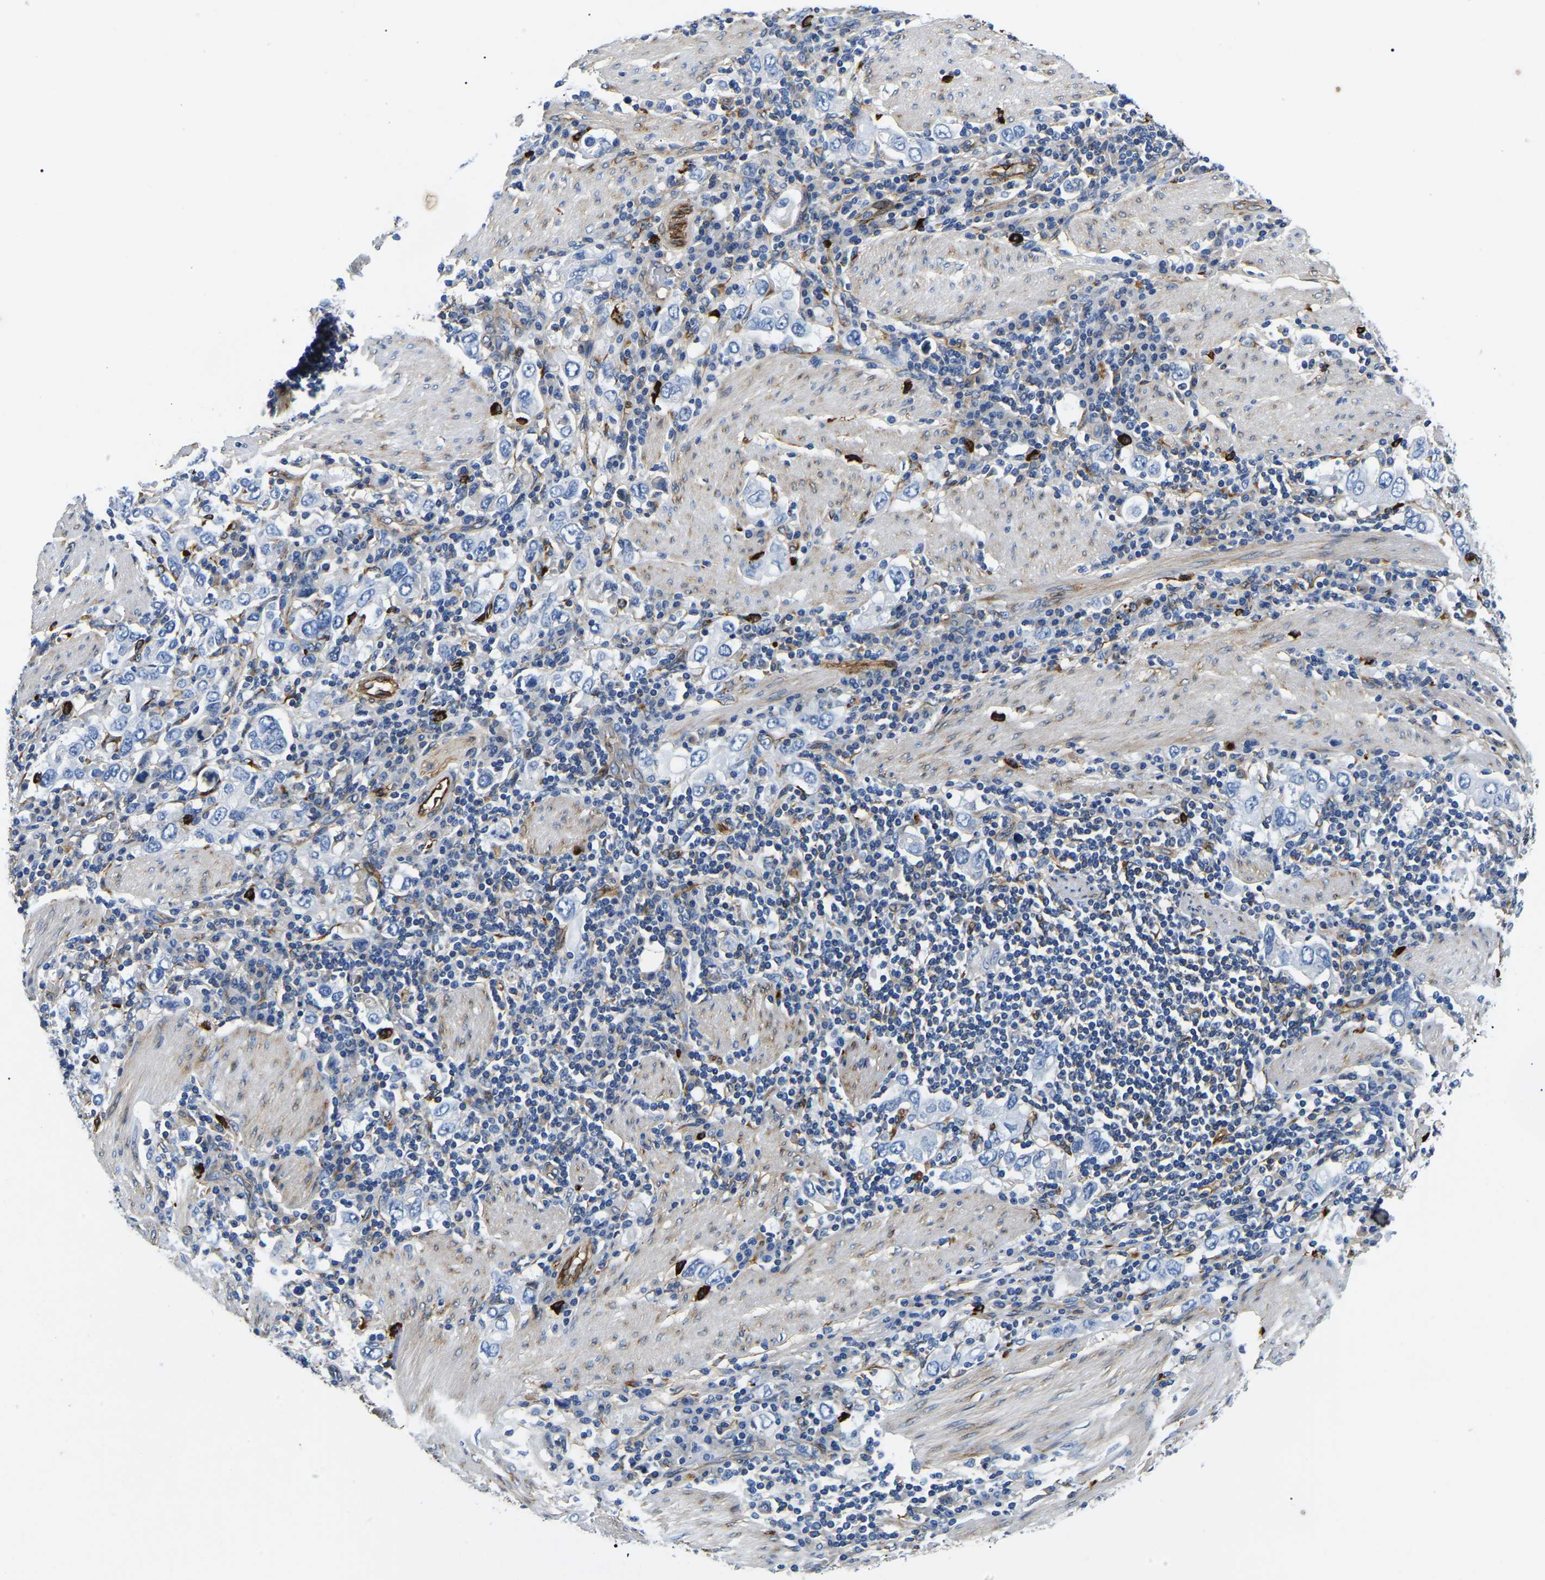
{"staining": {"intensity": "negative", "quantity": "none", "location": "none"}, "tissue": "stomach cancer", "cell_type": "Tumor cells", "image_type": "cancer", "snomed": [{"axis": "morphology", "description": "Adenocarcinoma, NOS"}, {"axis": "topography", "description": "Stomach, upper"}], "caption": "The image exhibits no staining of tumor cells in stomach adenocarcinoma. (DAB (3,3'-diaminobenzidine) IHC with hematoxylin counter stain).", "gene": "DUSP8", "patient": {"sex": "male", "age": 62}}